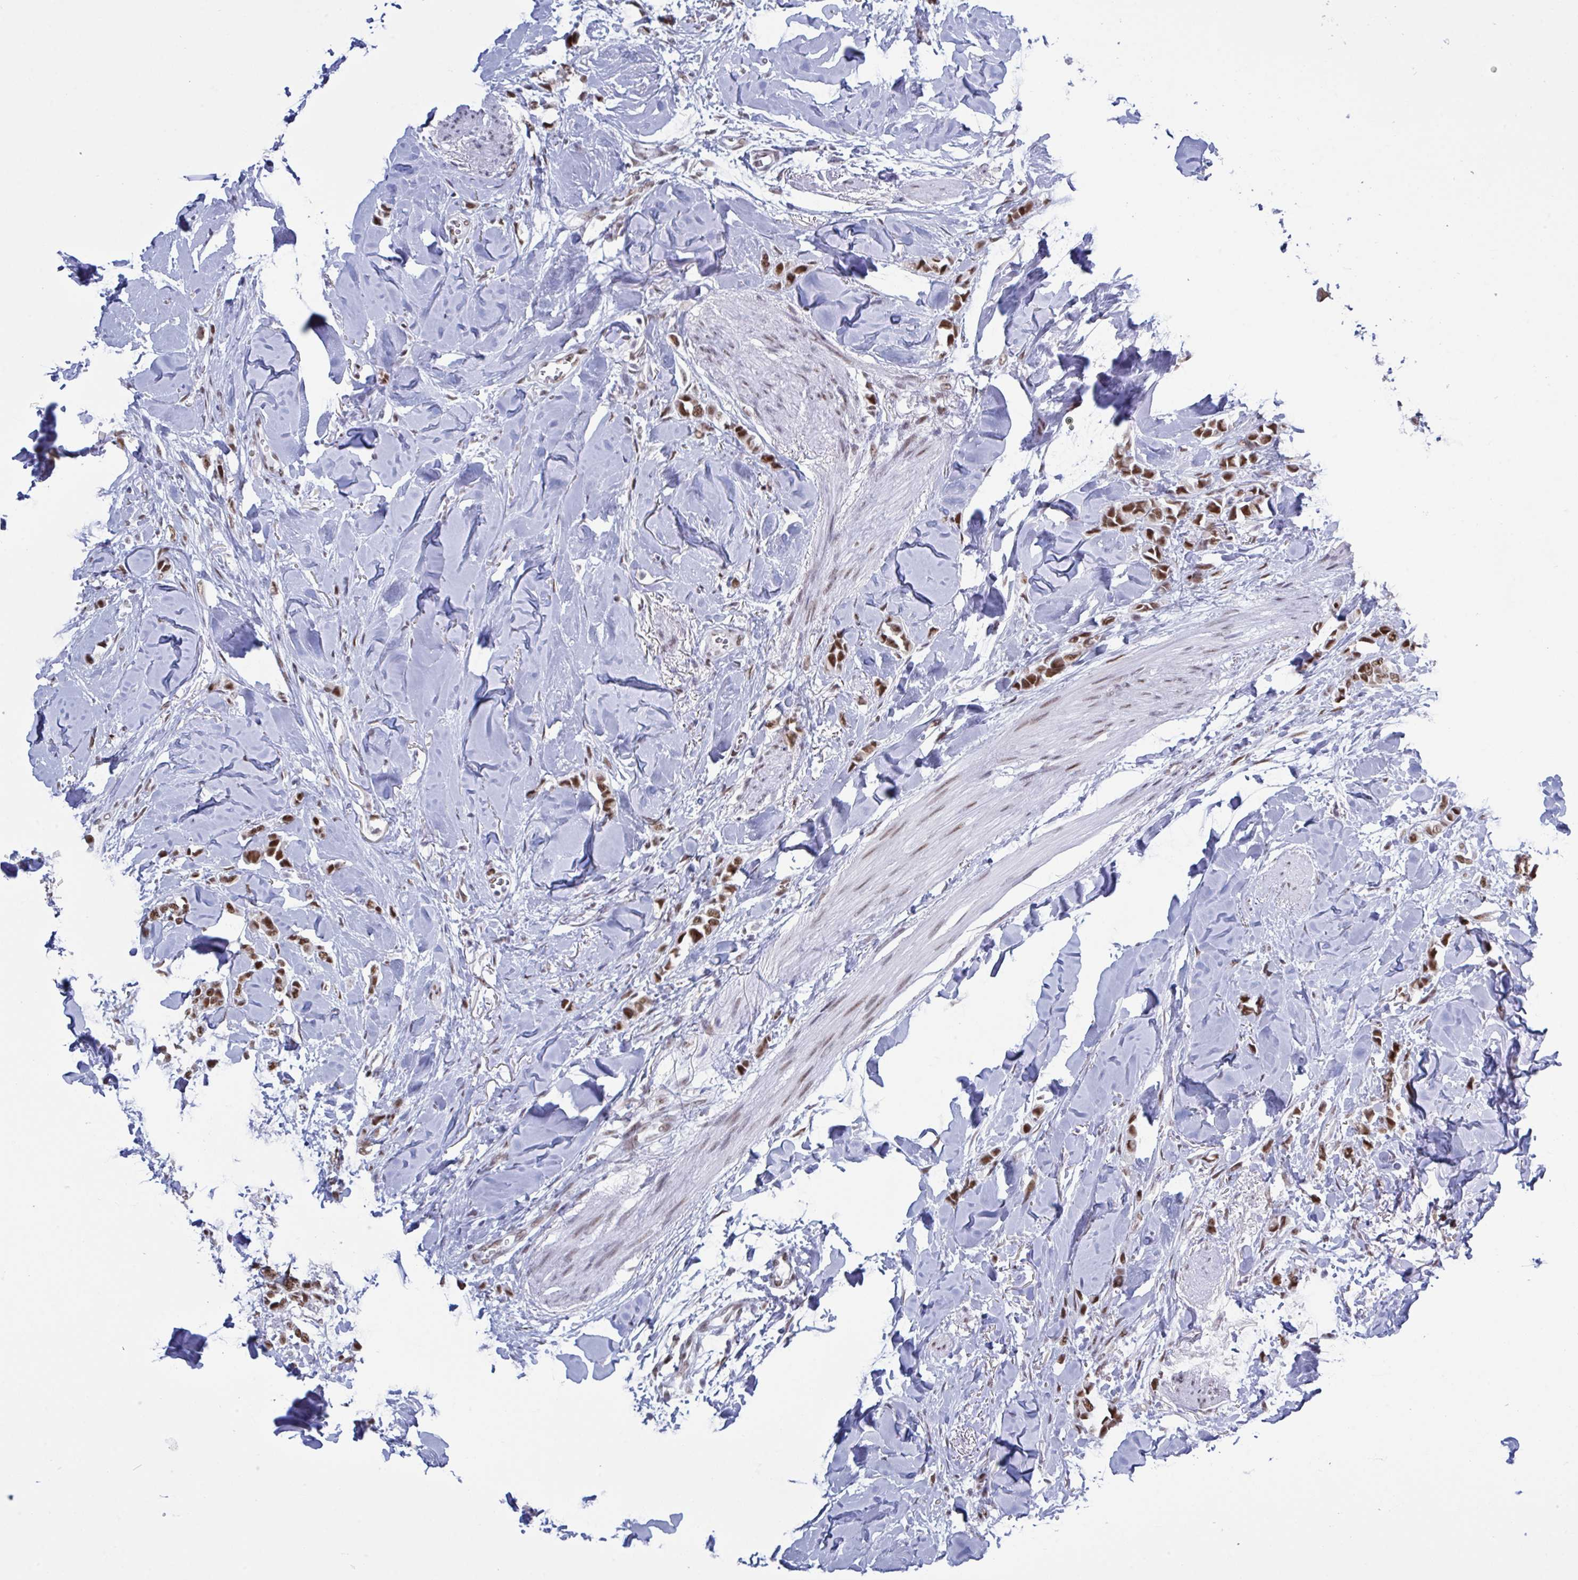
{"staining": {"intensity": "strong", "quantity": ">75%", "location": "nuclear"}, "tissue": "breast cancer", "cell_type": "Tumor cells", "image_type": "cancer", "snomed": [{"axis": "morphology", "description": "Lobular carcinoma"}, {"axis": "topography", "description": "Breast"}], "caption": "A micrograph showing strong nuclear expression in about >75% of tumor cells in breast cancer (lobular carcinoma), as visualized by brown immunohistochemical staining.", "gene": "PPP1R10", "patient": {"sex": "female", "age": 91}}